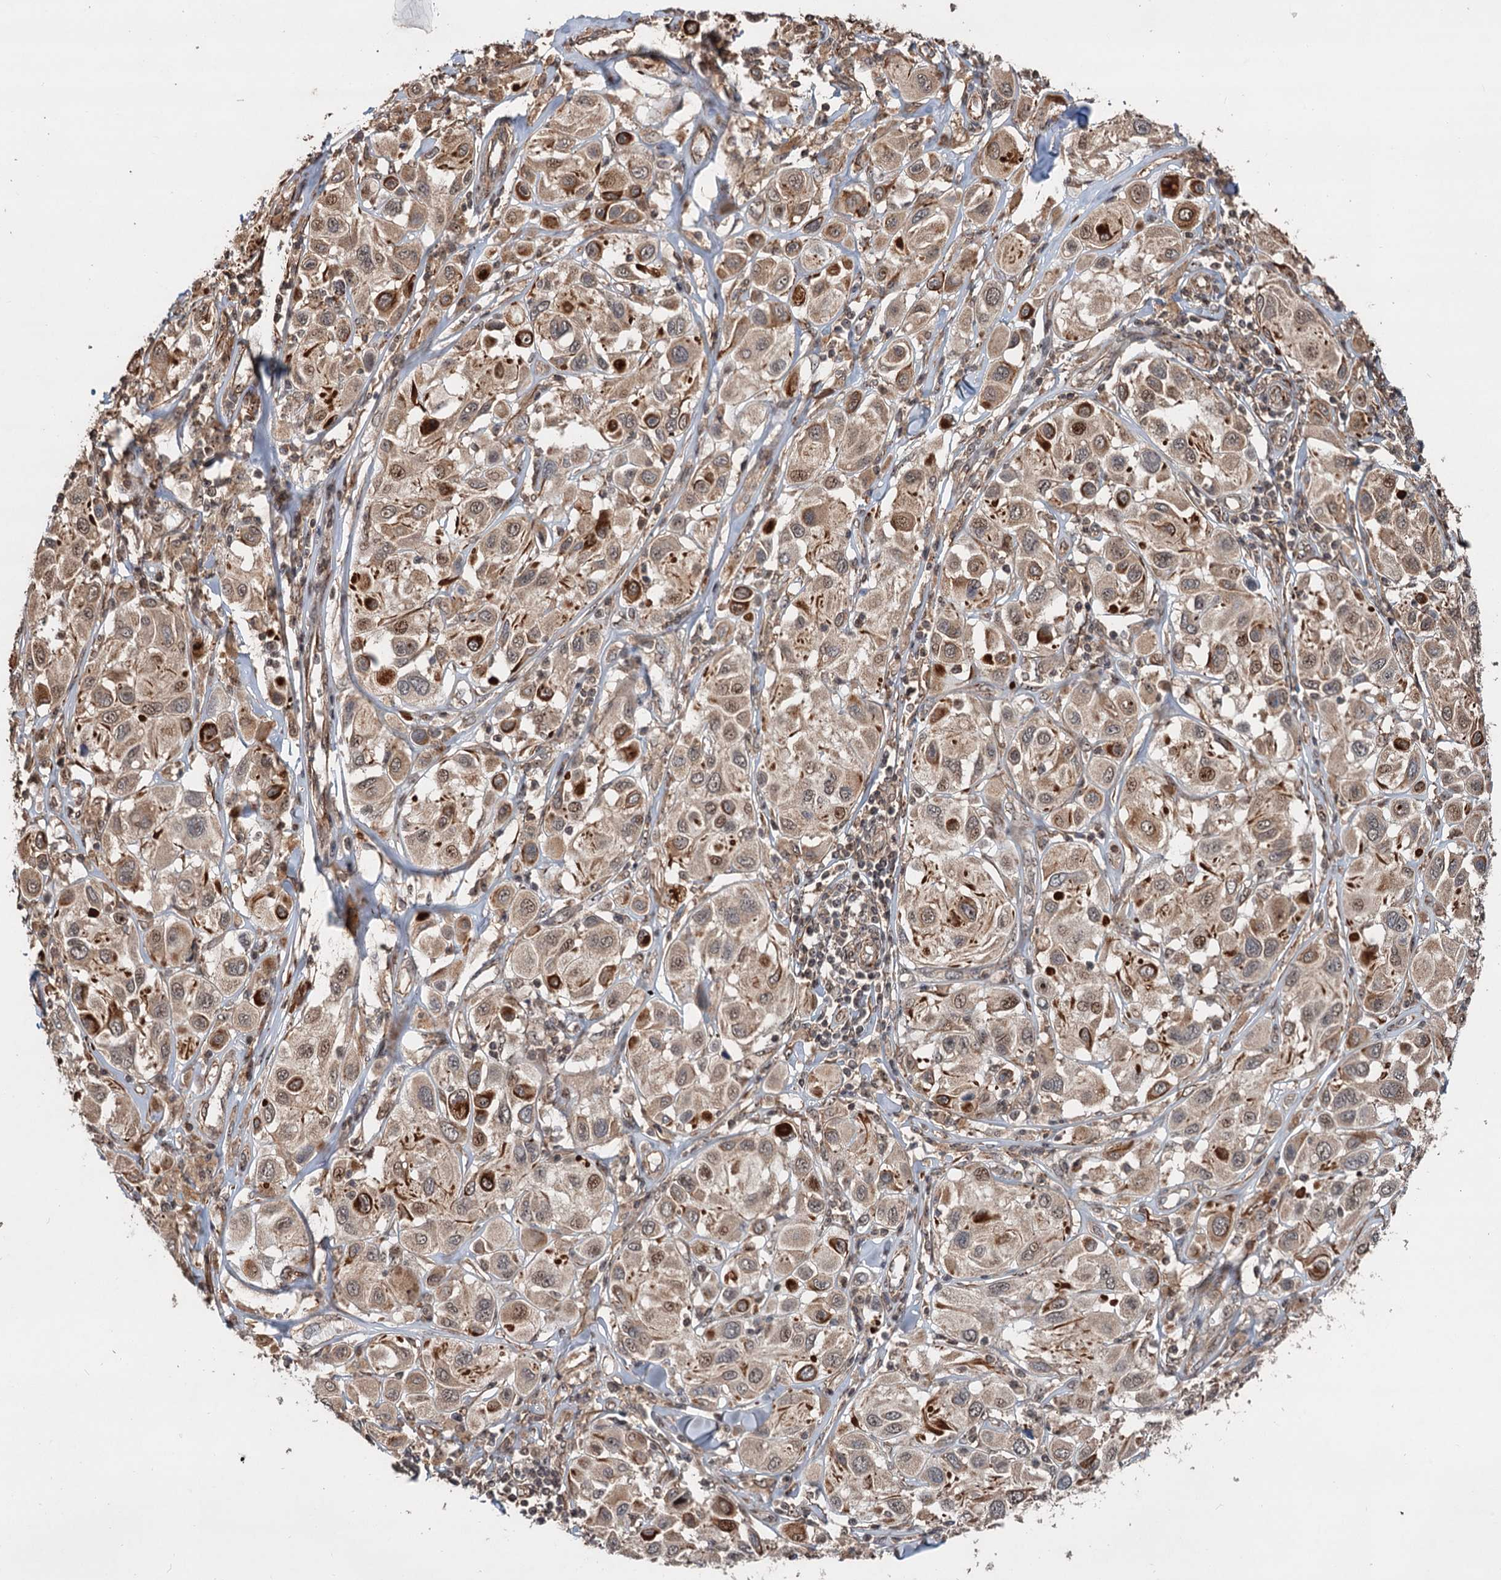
{"staining": {"intensity": "moderate", "quantity": ">75%", "location": "cytoplasmic/membranous,nuclear"}, "tissue": "melanoma", "cell_type": "Tumor cells", "image_type": "cancer", "snomed": [{"axis": "morphology", "description": "Malignant melanoma, Metastatic site"}, {"axis": "topography", "description": "Skin"}], "caption": "Immunohistochemistry photomicrograph of neoplastic tissue: malignant melanoma (metastatic site) stained using immunohistochemistry exhibits medium levels of moderate protein expression localized specifically in the cytoplasmic/membranous and nuclear of tumor cells, appearing as a cytoplasmic/membranous and nuclear brown color.", "gene": "TMA16", "patient": {"sex": "male", "age": 41}}